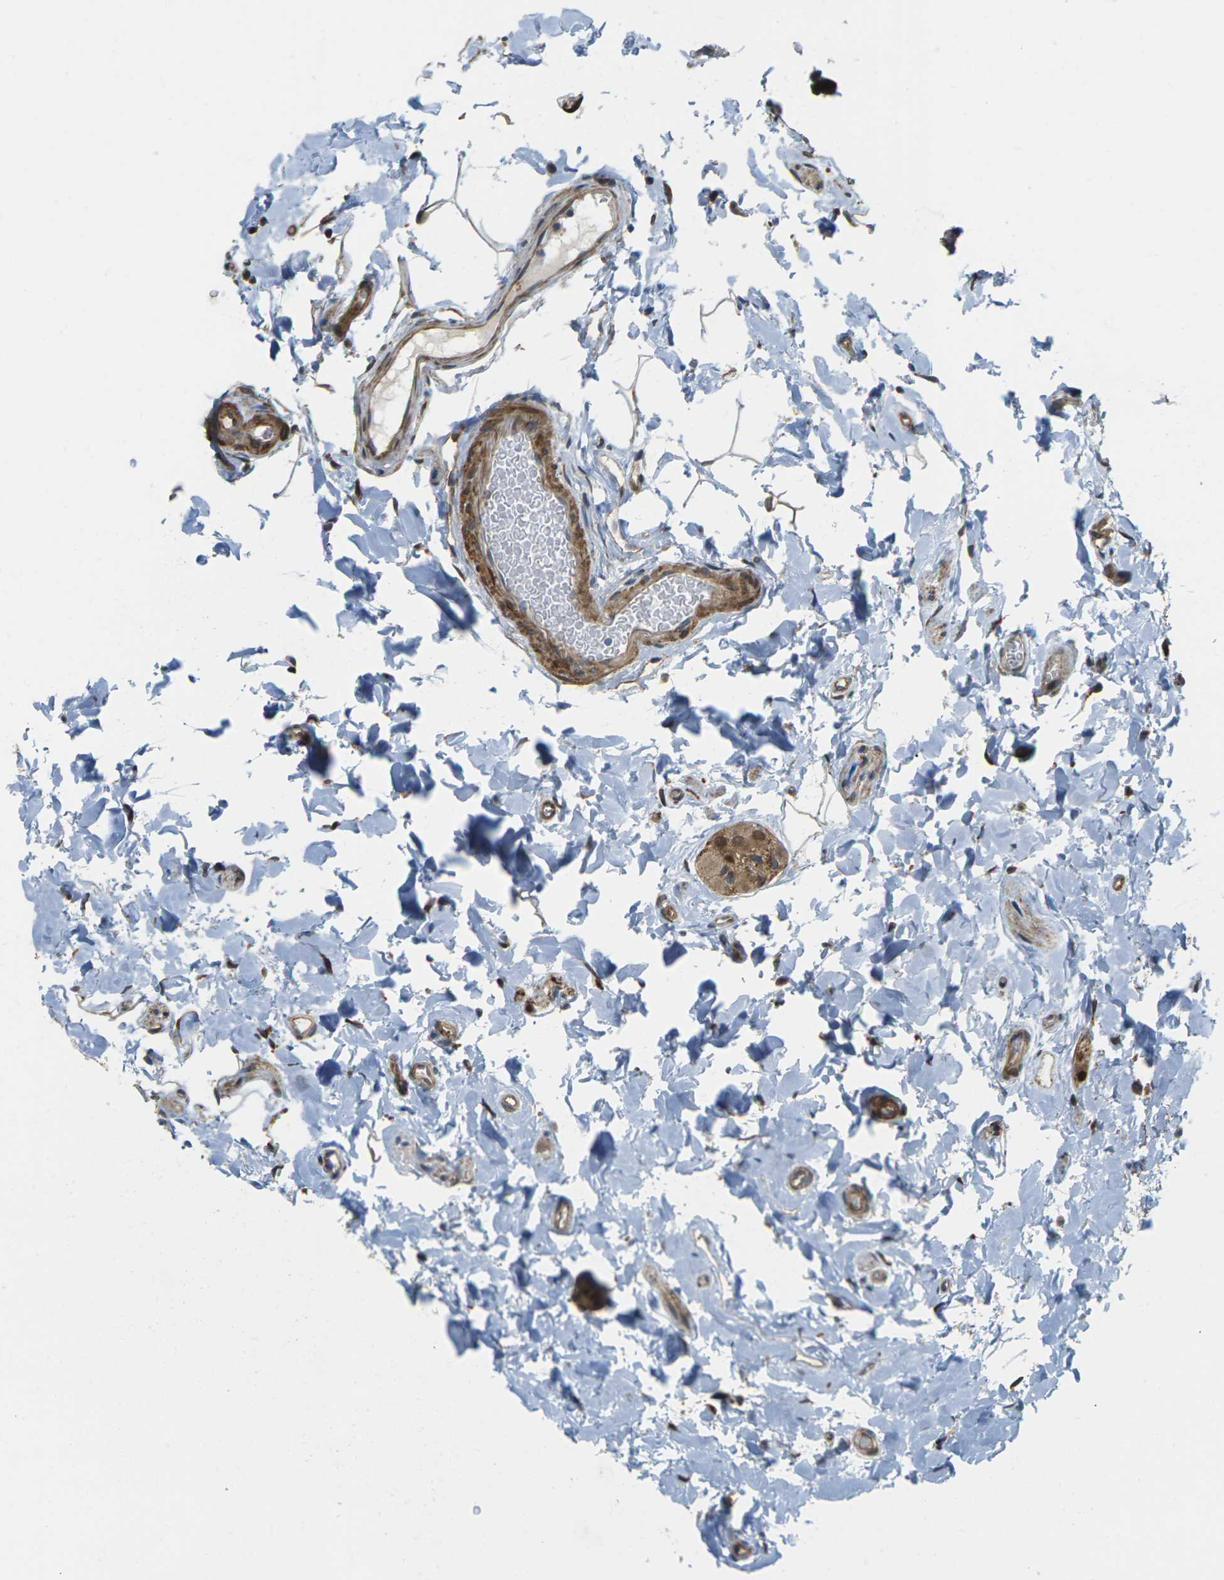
{"staining": {"intensity": "moderate", "quantity": "25%-75%", "location": "cytoplasmic/membranous"}, "tissue": "colon", "cell_type": "Endothelial cells", "image_type": "normal", "snomed": [{"axis": "morphology", "description": "Normal tissue, NOS"}, {"axis": "topography", "description": "Colon"}], "caption": "Colon stained with a brown dye shows moderate cytoplasmic/membranous positive staining in about 25%-75% of endothelial cells.", "gene": "ROBO1", "patient": {"sex": "female", "age": 80}}